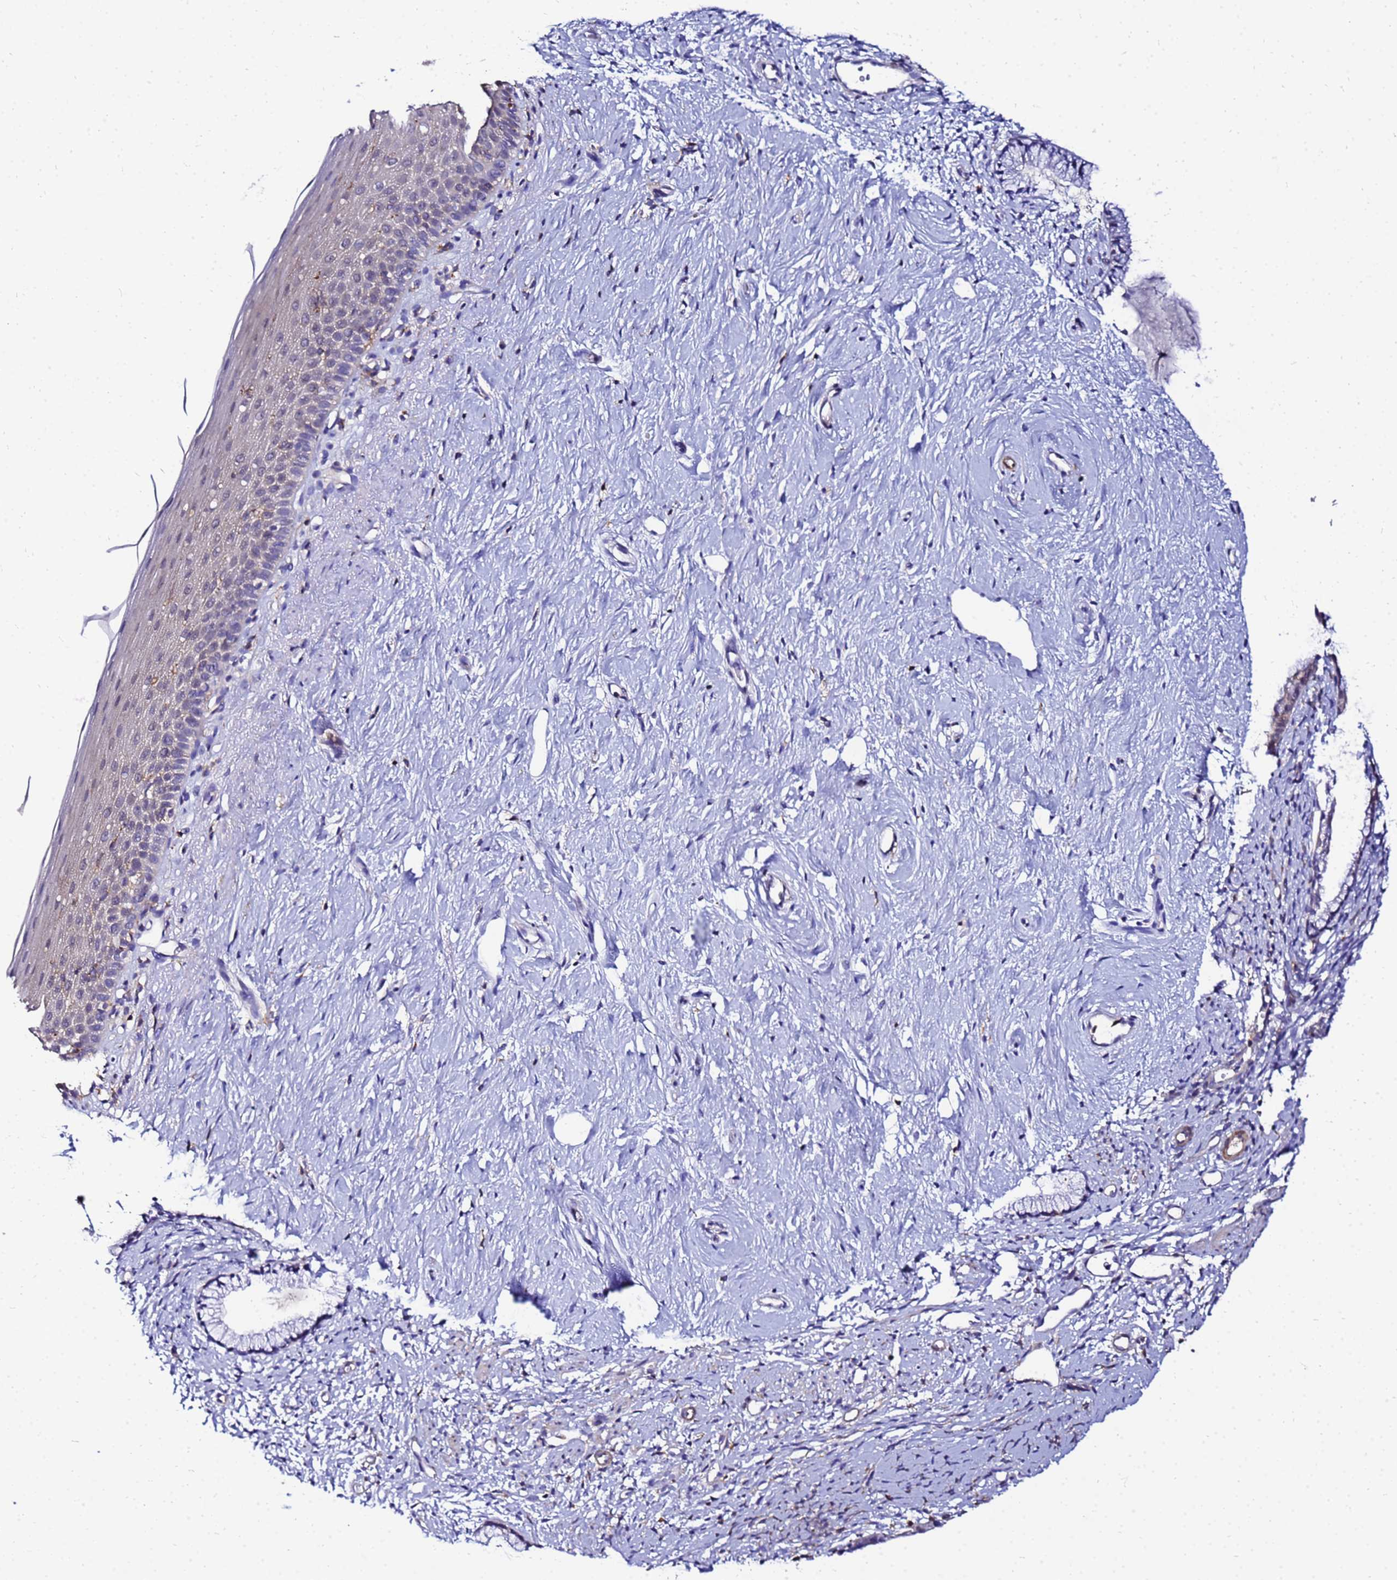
{"staining": {"intensity": "weak", "quantity": "<25%", "location": "cytoplasmic/membranous"}, "tissue": "cervix", "cell_type": "Glandular cells", "image_type": "normal", "snomed": [{"axis": "morphology", "description": "Normal tissue, NOS"}, {"axis": "topography", "description": "Cervix"}], "caption": "The image exhibits no staining of glandular cells in unremarkable cervix.", "gene": "DBNDD2", "patient": {"sex": "female", "age": 57}}